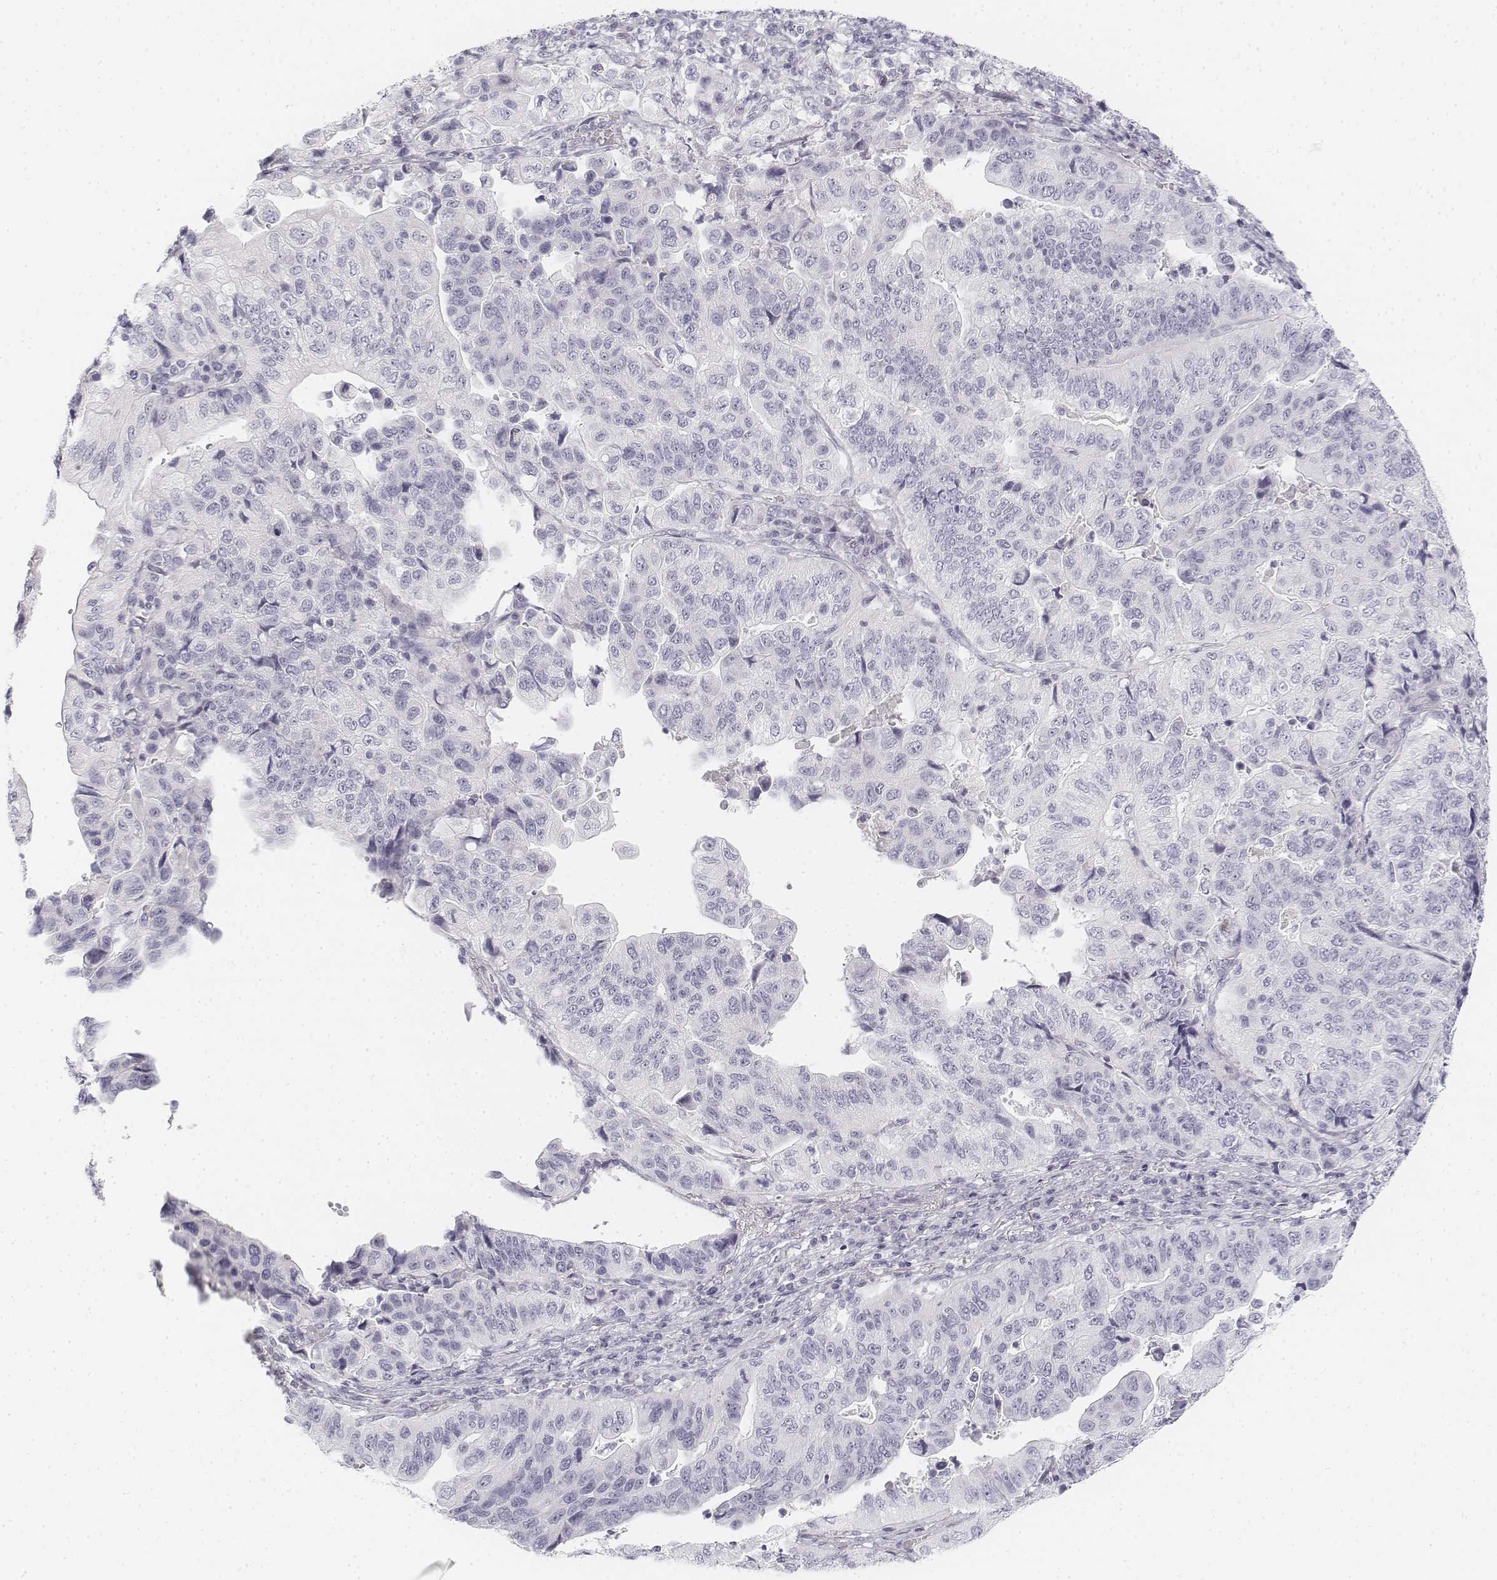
{"staining": {"intensity": "negative", "quantity": "none", "location": "none"}, "tissue": "stomach cancer", "cell_type": "Tumor cells", "image_type": "cancer", "snomed": [{"axis": "morphology", "description": "Adenocarcinoma, NOS"}, {"axis": "topography", "description": "Stomach, upper"}], "caption": "A high-resolution micrograph shows immunohistochemistry staining of stomach adenocarcinoma, which reveals no significant expression in tumor cells. The staining is performed using DAB brown chromogen with nuclei counter-stained in using hematoxylin.", "gene": "KRT25", "patient": {"sex": "female", "age": 67}}